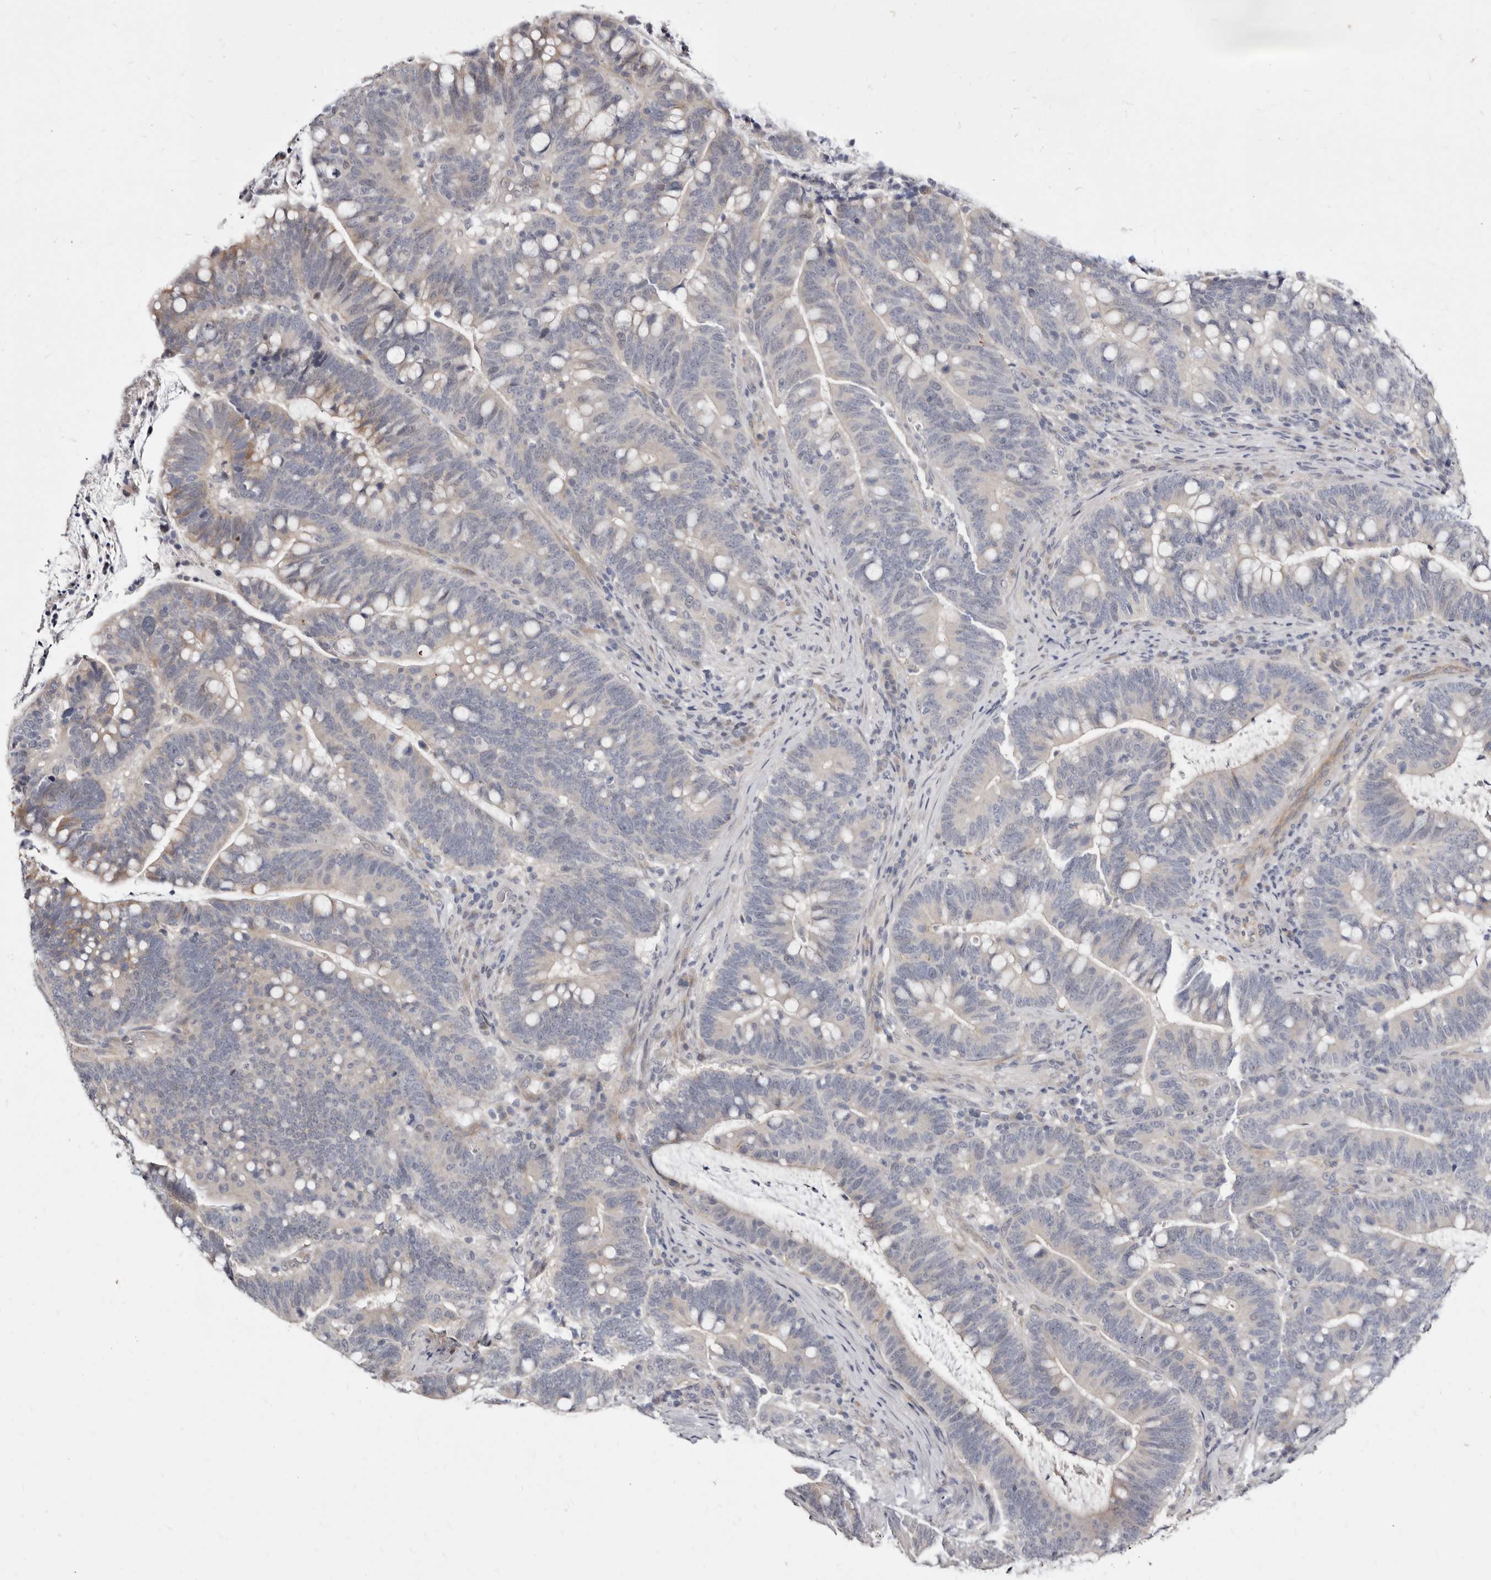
{"staining": {"intensity": "negative", "quantity": "none", "location": "none"}, "tissue": "colorectal cancer", "cell_type": "Tumor cells", "image_type": "cancer", "snomed": [{"axis": "morphology", "description": "Adenocarcinoma, NOS"}, {"axis": "topography", "description": "Colon"}], "caption": "Colorectal cancer (adenocarcinoma) stained for a protein using IHC reveals no expression tumor cells.", "gene": "KLHL4", "patient": {"sex": "female", "age": 66}}